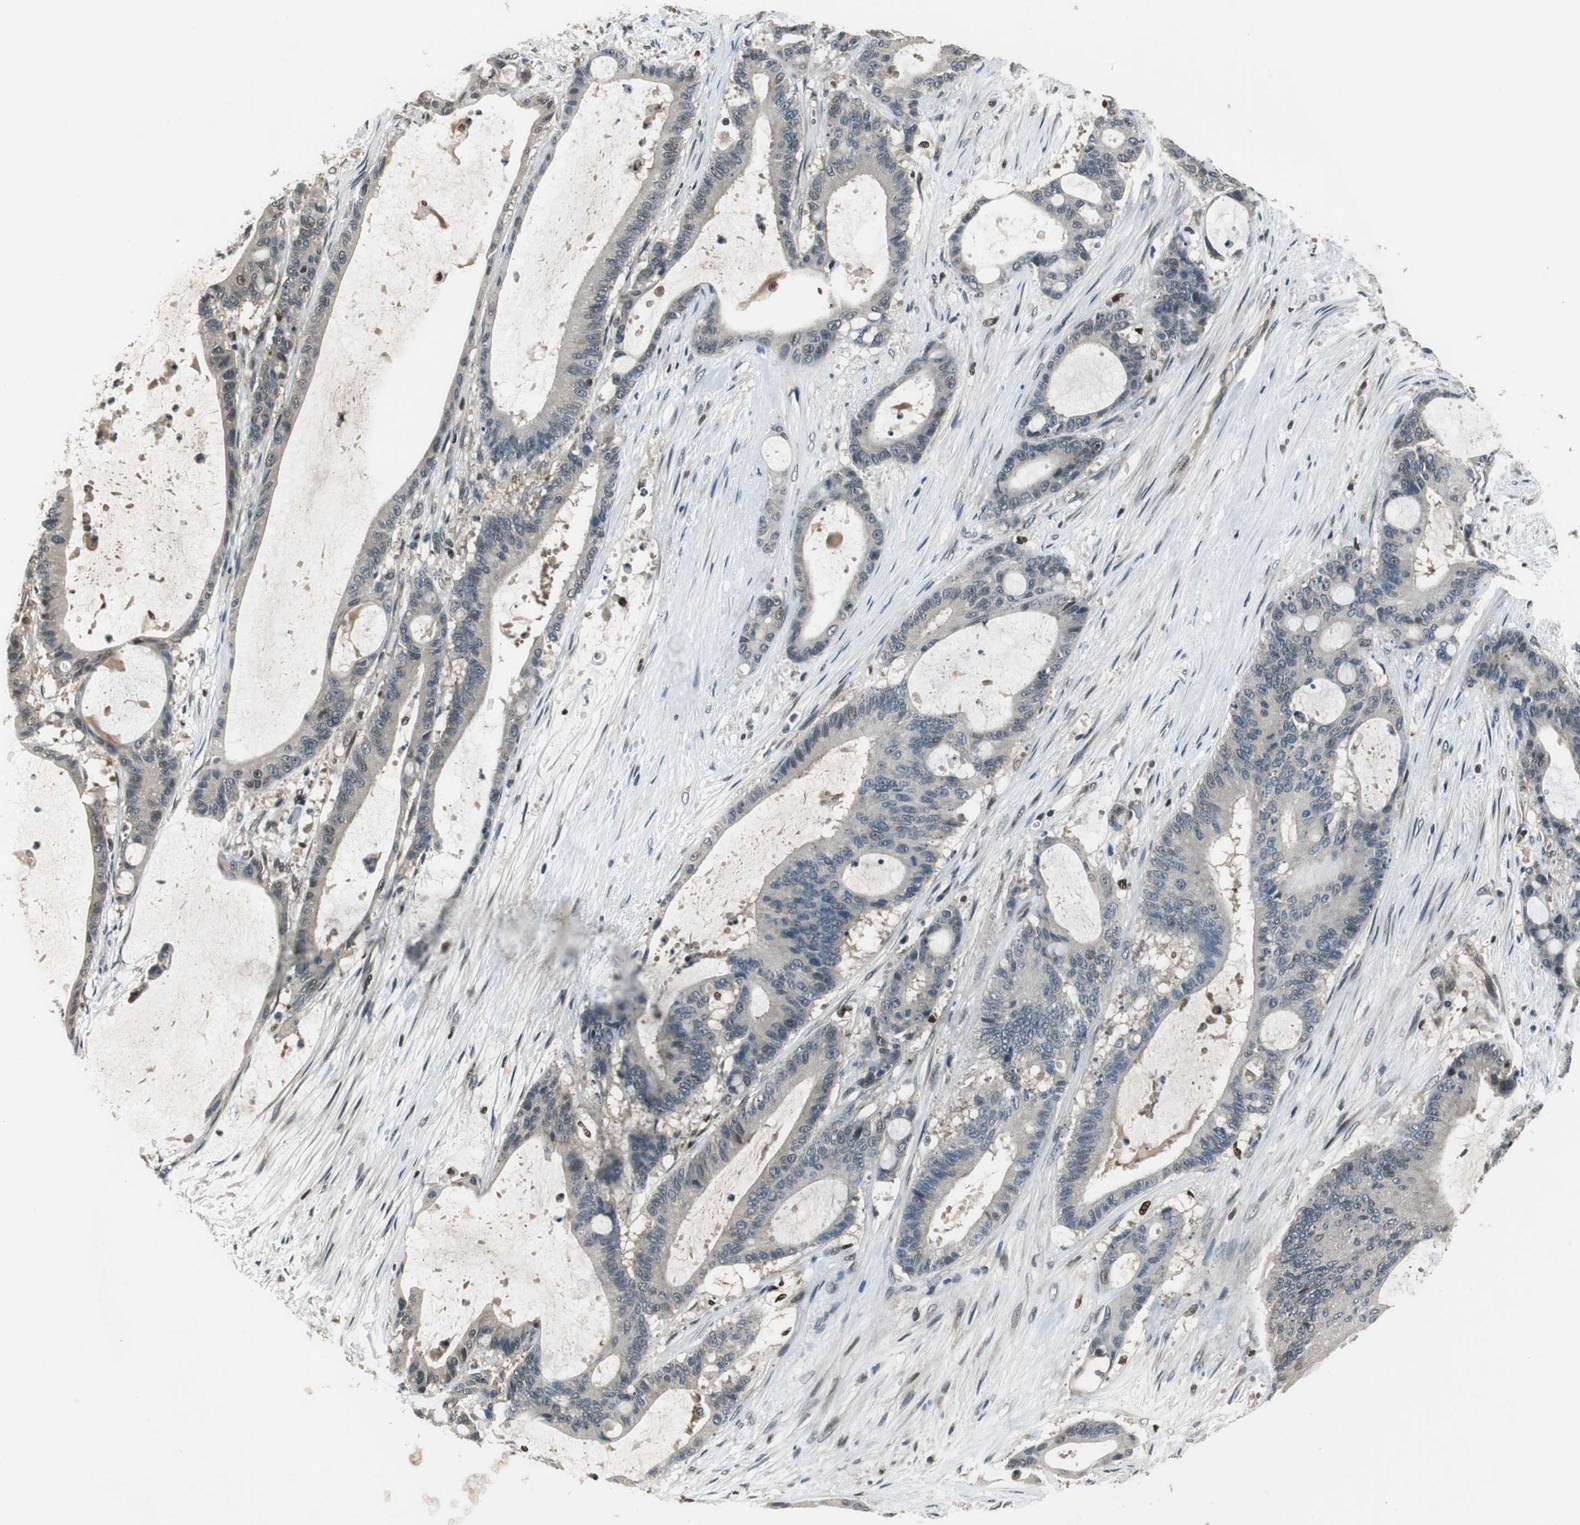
{"staining": {"intensity": "negative", "quantity": "none", "location": "none"}, "tissue": "liver cancer", "cell_type": "Tumor cells", "image_type": "cancer", "snomed": [{"axis": "morphology", "description": "Cholangiocarcinoma"}, {"axis": "topography", "description": "Liver"}], "caption": "A photomicrograph of human liver cancer (cholangiocarcinoma) is negative for staining in tumor cells.", "gene": "MAFB", "patient": {"sex": "female", "age": 73}}